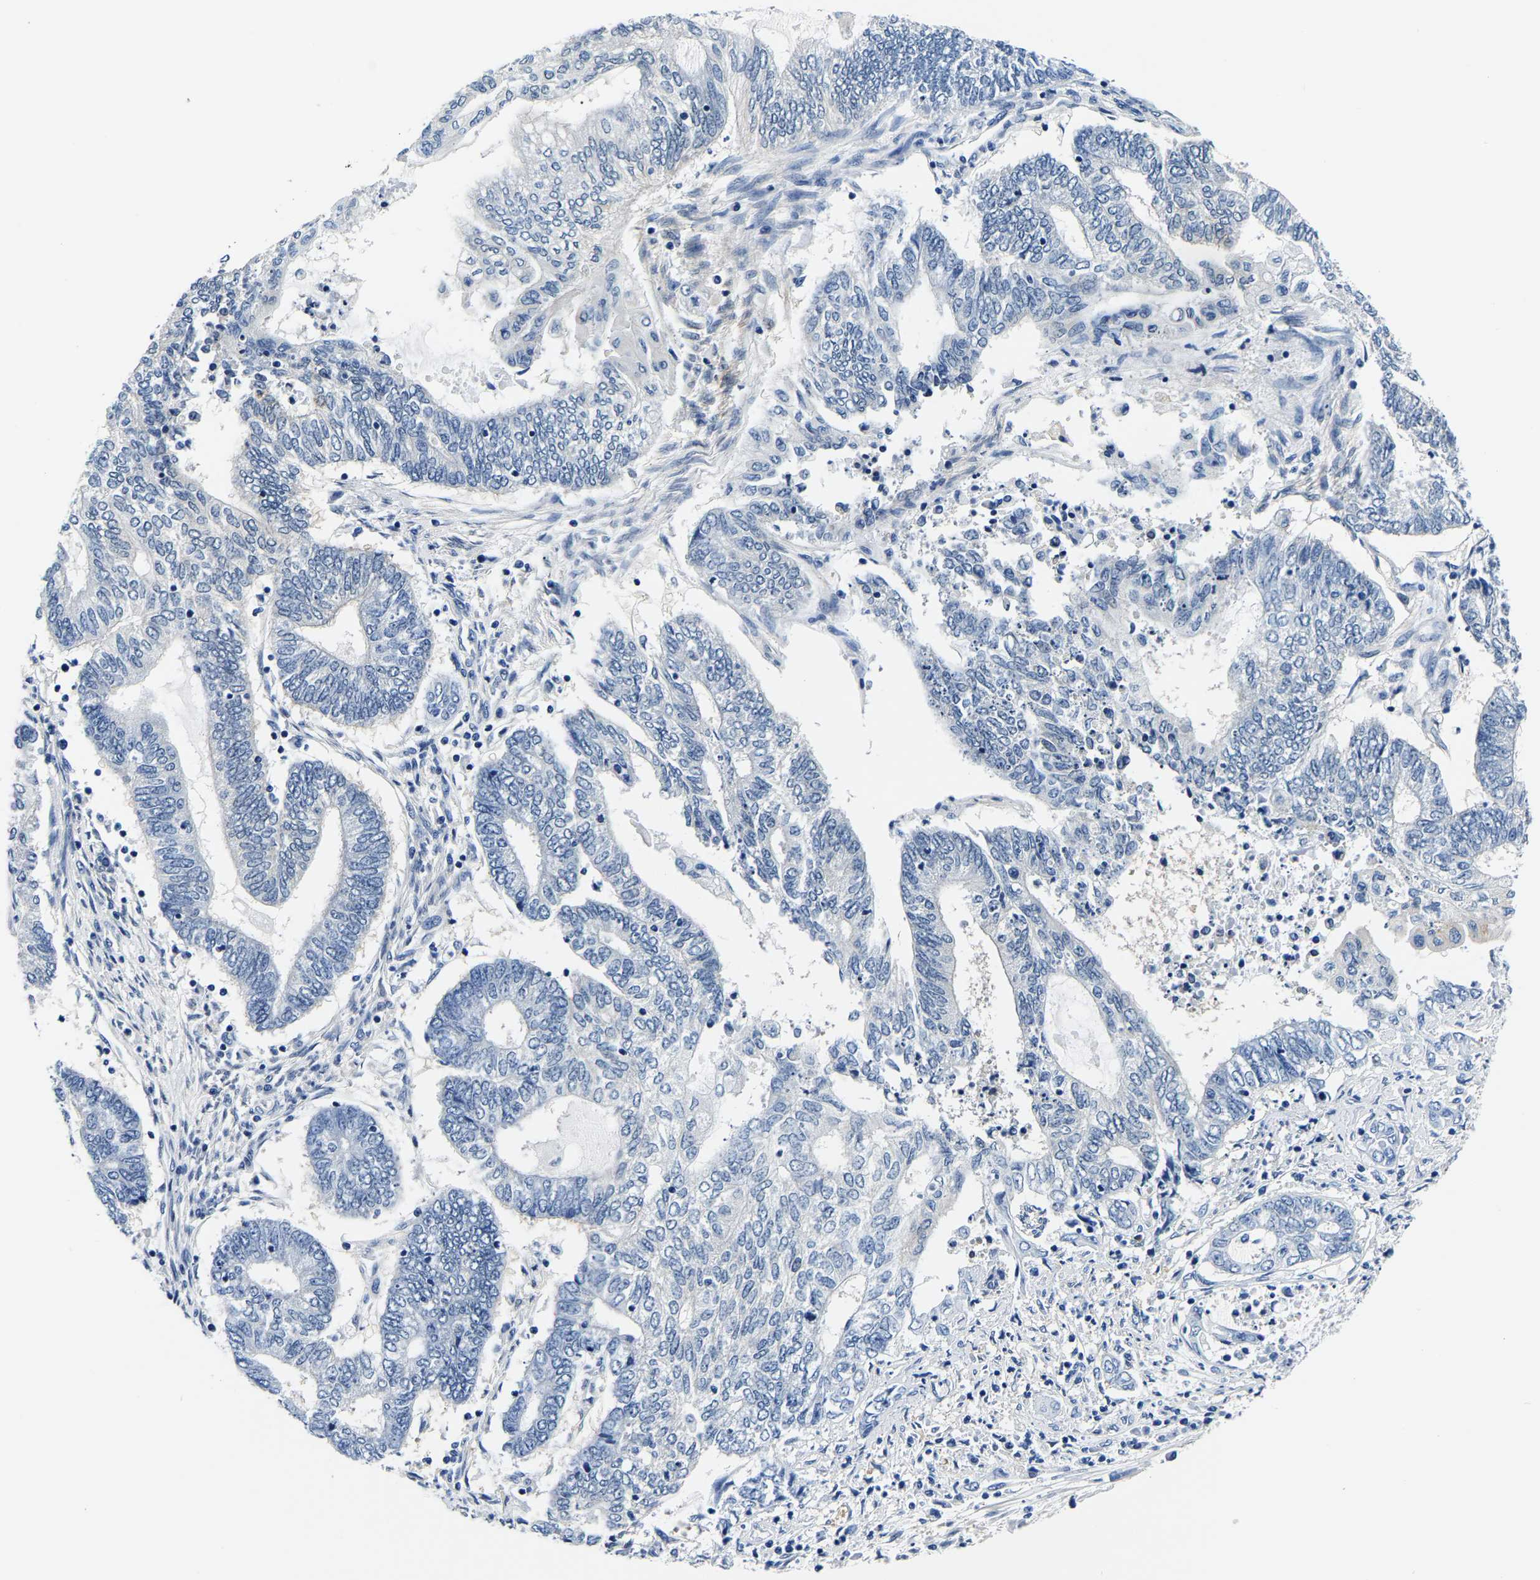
{"staining": {"intensity": "negative", "quantity": "none", "location": "none"}, "tissue": "endometrial cancer", "cell_type": "Tumor cells", "image_type": "cancer", "snomed": [{"axis": "morphology", "description": "Adenocarcinoma, NOS"}, {"axis": "topography", "description": "Uterus"}, {"axis": "topography", "description": "Endometrium"}], "caption": "This is an immunohistochemistry photomicrograph of endometrial adenocarcinoma. There is no expression in tumor cells.", "gene": "ACO1", "patient": {"sex": "female", "age": 70}}